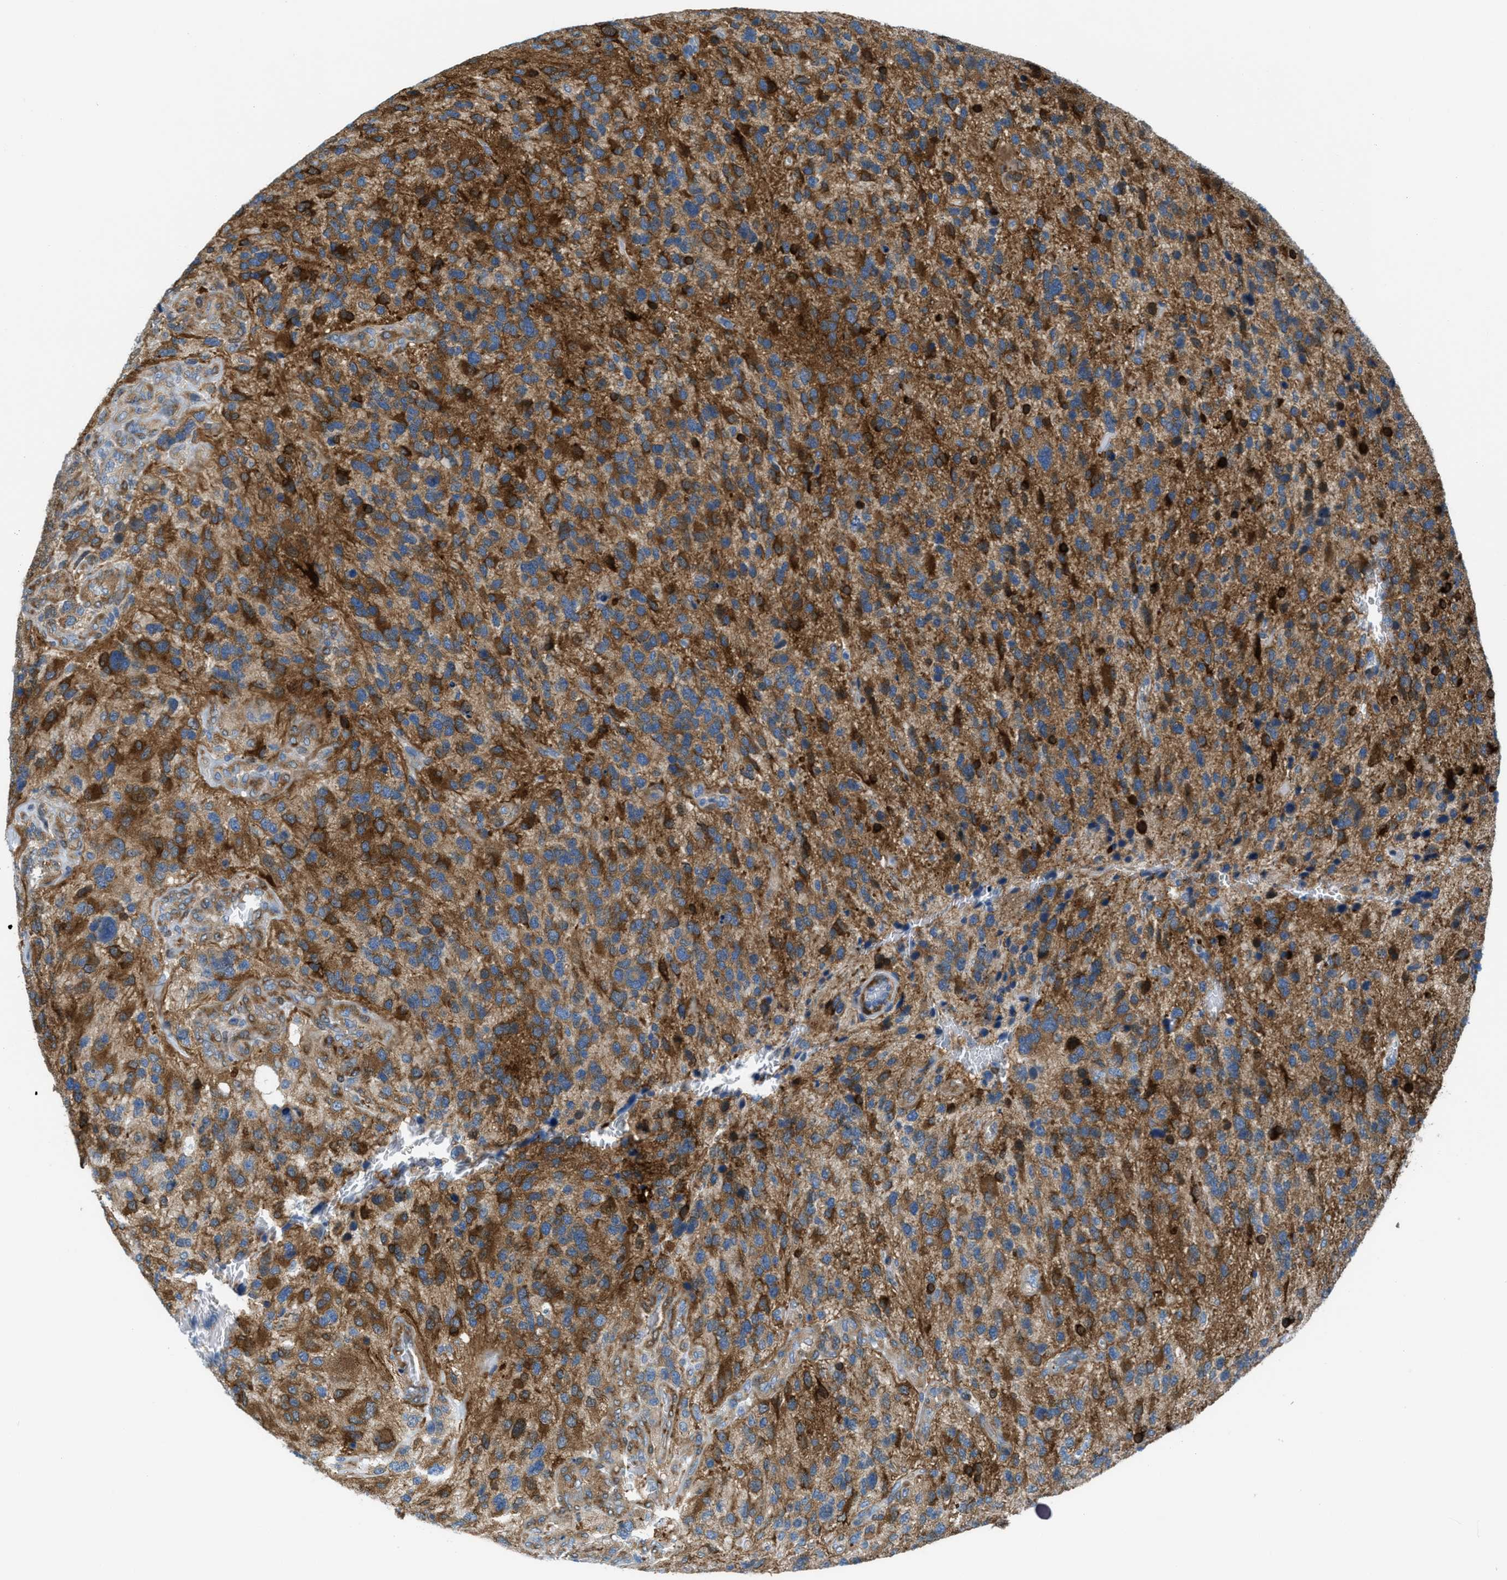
{"staining": {"intensity": "strong", "quantity": ">75%", "location": "cytoplasmic/membranous"}, "tissue": "glioma", "cell_type": "Tumor cells", "image_type": "cancer", "snomed": [{"axis": "morphology", "description": "Glioma, malignant, High grade"}, {"axis": "topography", "description": "Cerebral cortex"}], "caption": "DAB immunohistochemical staining of malignant glioma (high-grade) demonstrates strong cytoplasmic/membranous protein staining in about >75% of tumor cells. (DAB = brown stain, brightfield microscopy at high magnification).", "gene": "MAPRE2", "patient": {"sex": "male", "age": 76}}